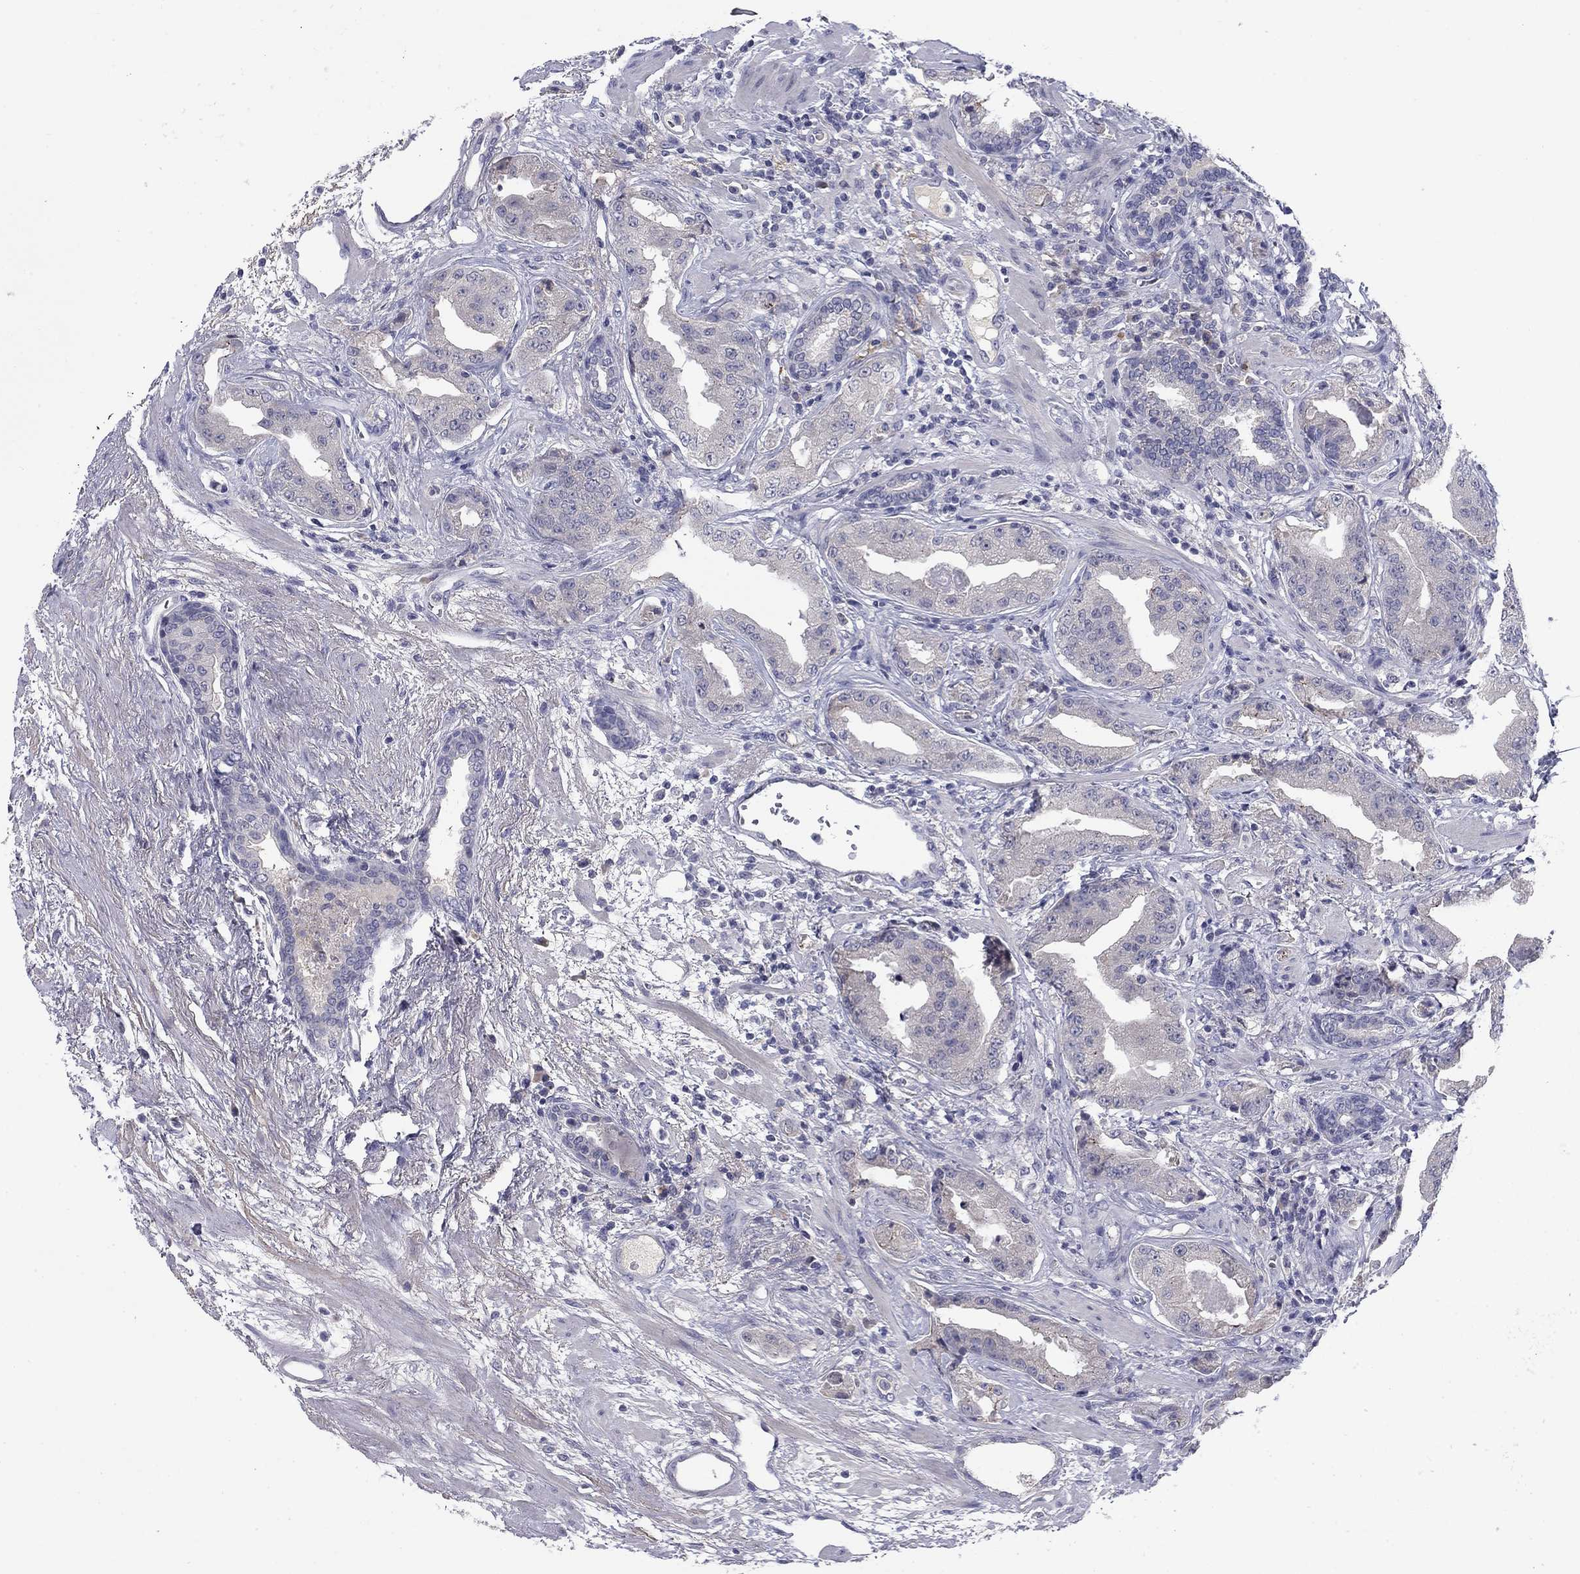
{"staining": {"intensity": "negative", "quantity": "none", "location": "none"}, "tissue": "prostate cancer", "cell_type": "Tumor cells", "image_type": "cancer", "snomed": [{"axis": "morphology", "description": "Adenocarcinoma, Low grade"}, {"axis": "topography", "description": "Prostate"}], "caption": "Prostate cancer (low-grade adenocarcinoma) stained for a protein using immunohistochemistry (IHC) reveals no positivity tumor cells.", "gene": "CACNA1A", "patient": {"sex": "male", "age": 62}}